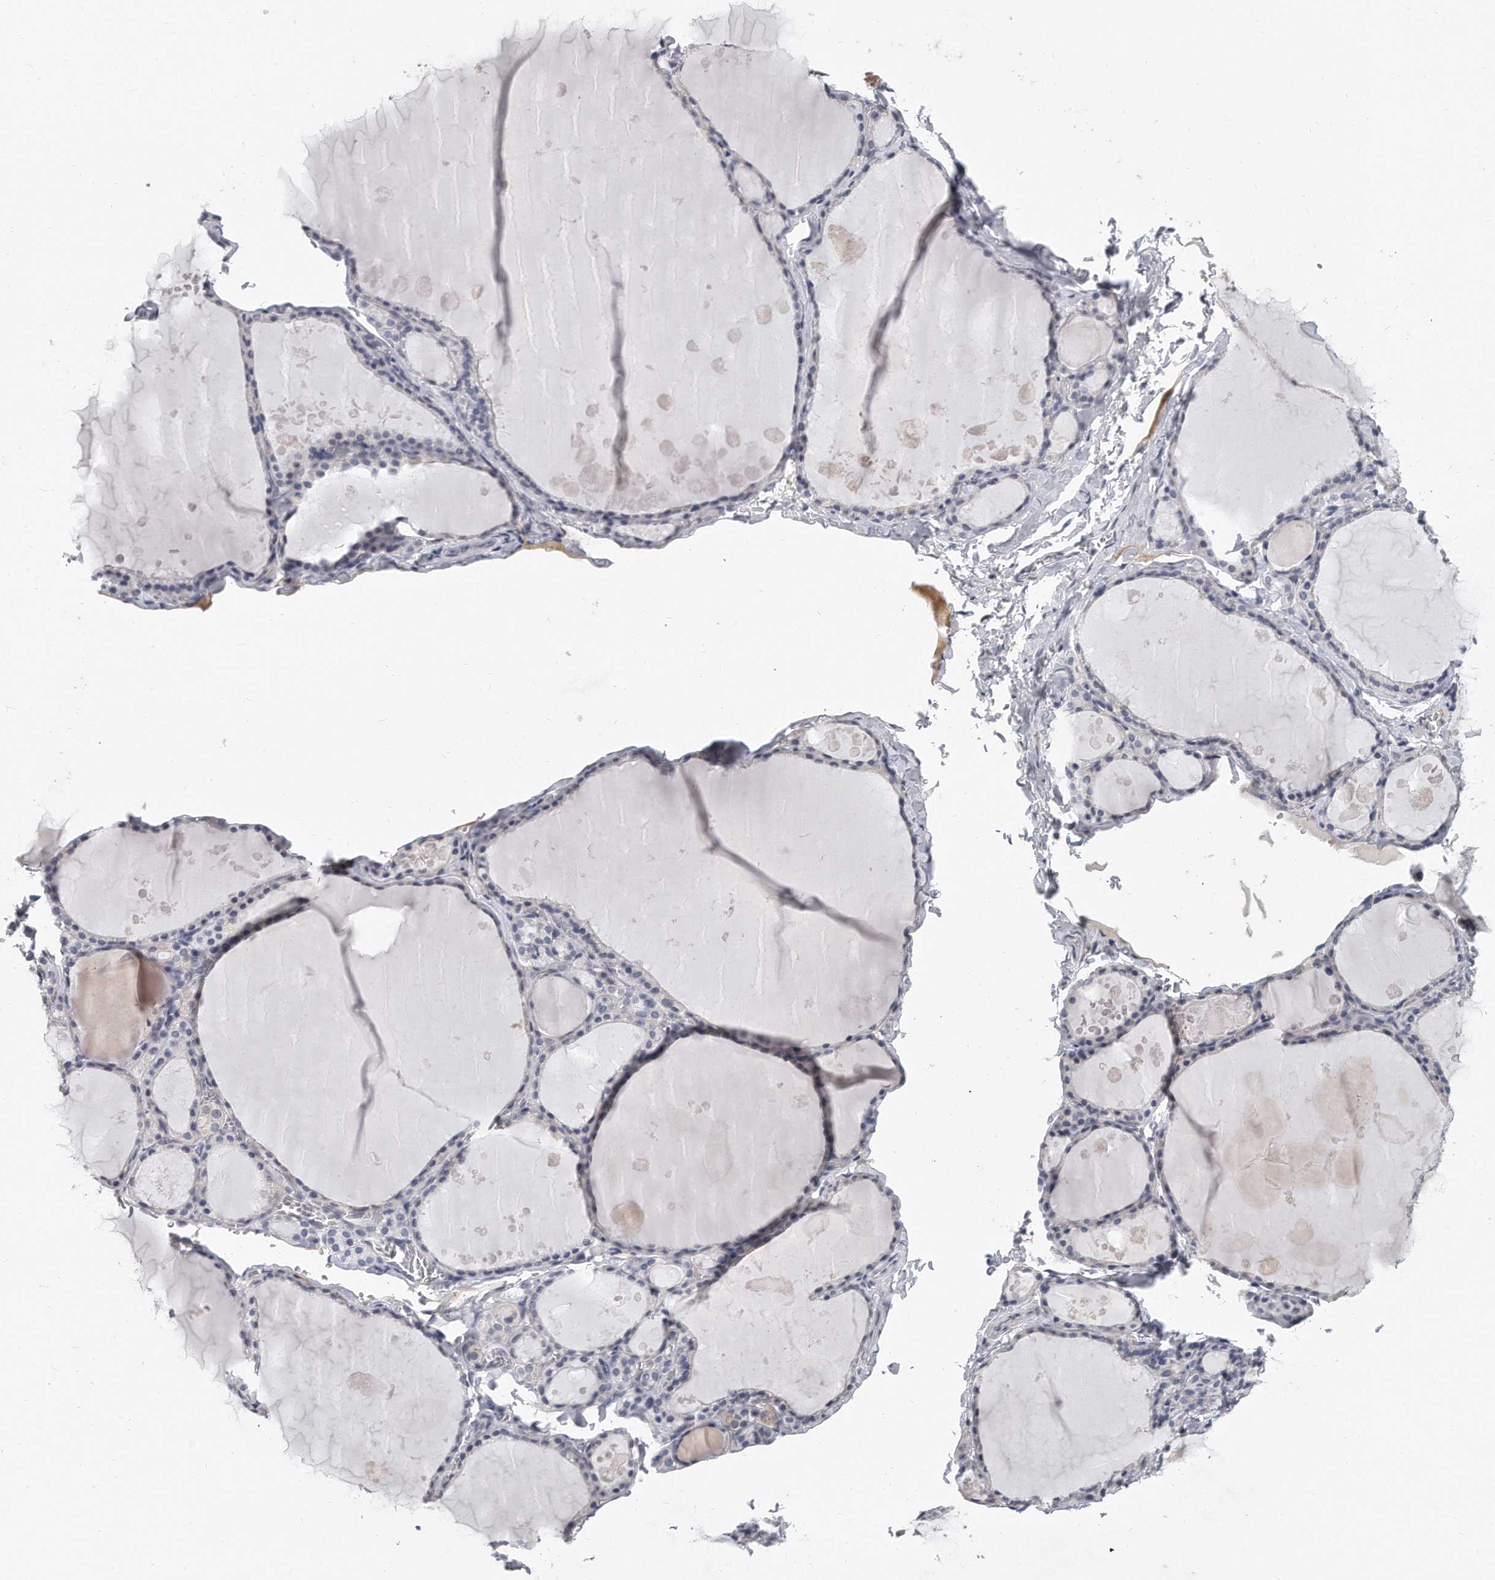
{"staining": {"intensity": "negative", "quantity": "none", "location": "none"}, "tissue": "thyroid gland", "cell_type": "Glandular cells", "image_type": "normal", "snomed": [{"axis": "morphology", "description": "Normal tissue, NOS"}, {"axis": "topography", "description": "Thyroid gland"}], "caption": "This is an immunohistochemistry (IHC) micrograph of benign thyroid gland. There is no positivity in glandular cells.", "gene": "PLEKHA6", "patient": {"sex": "male", "age": 56}}